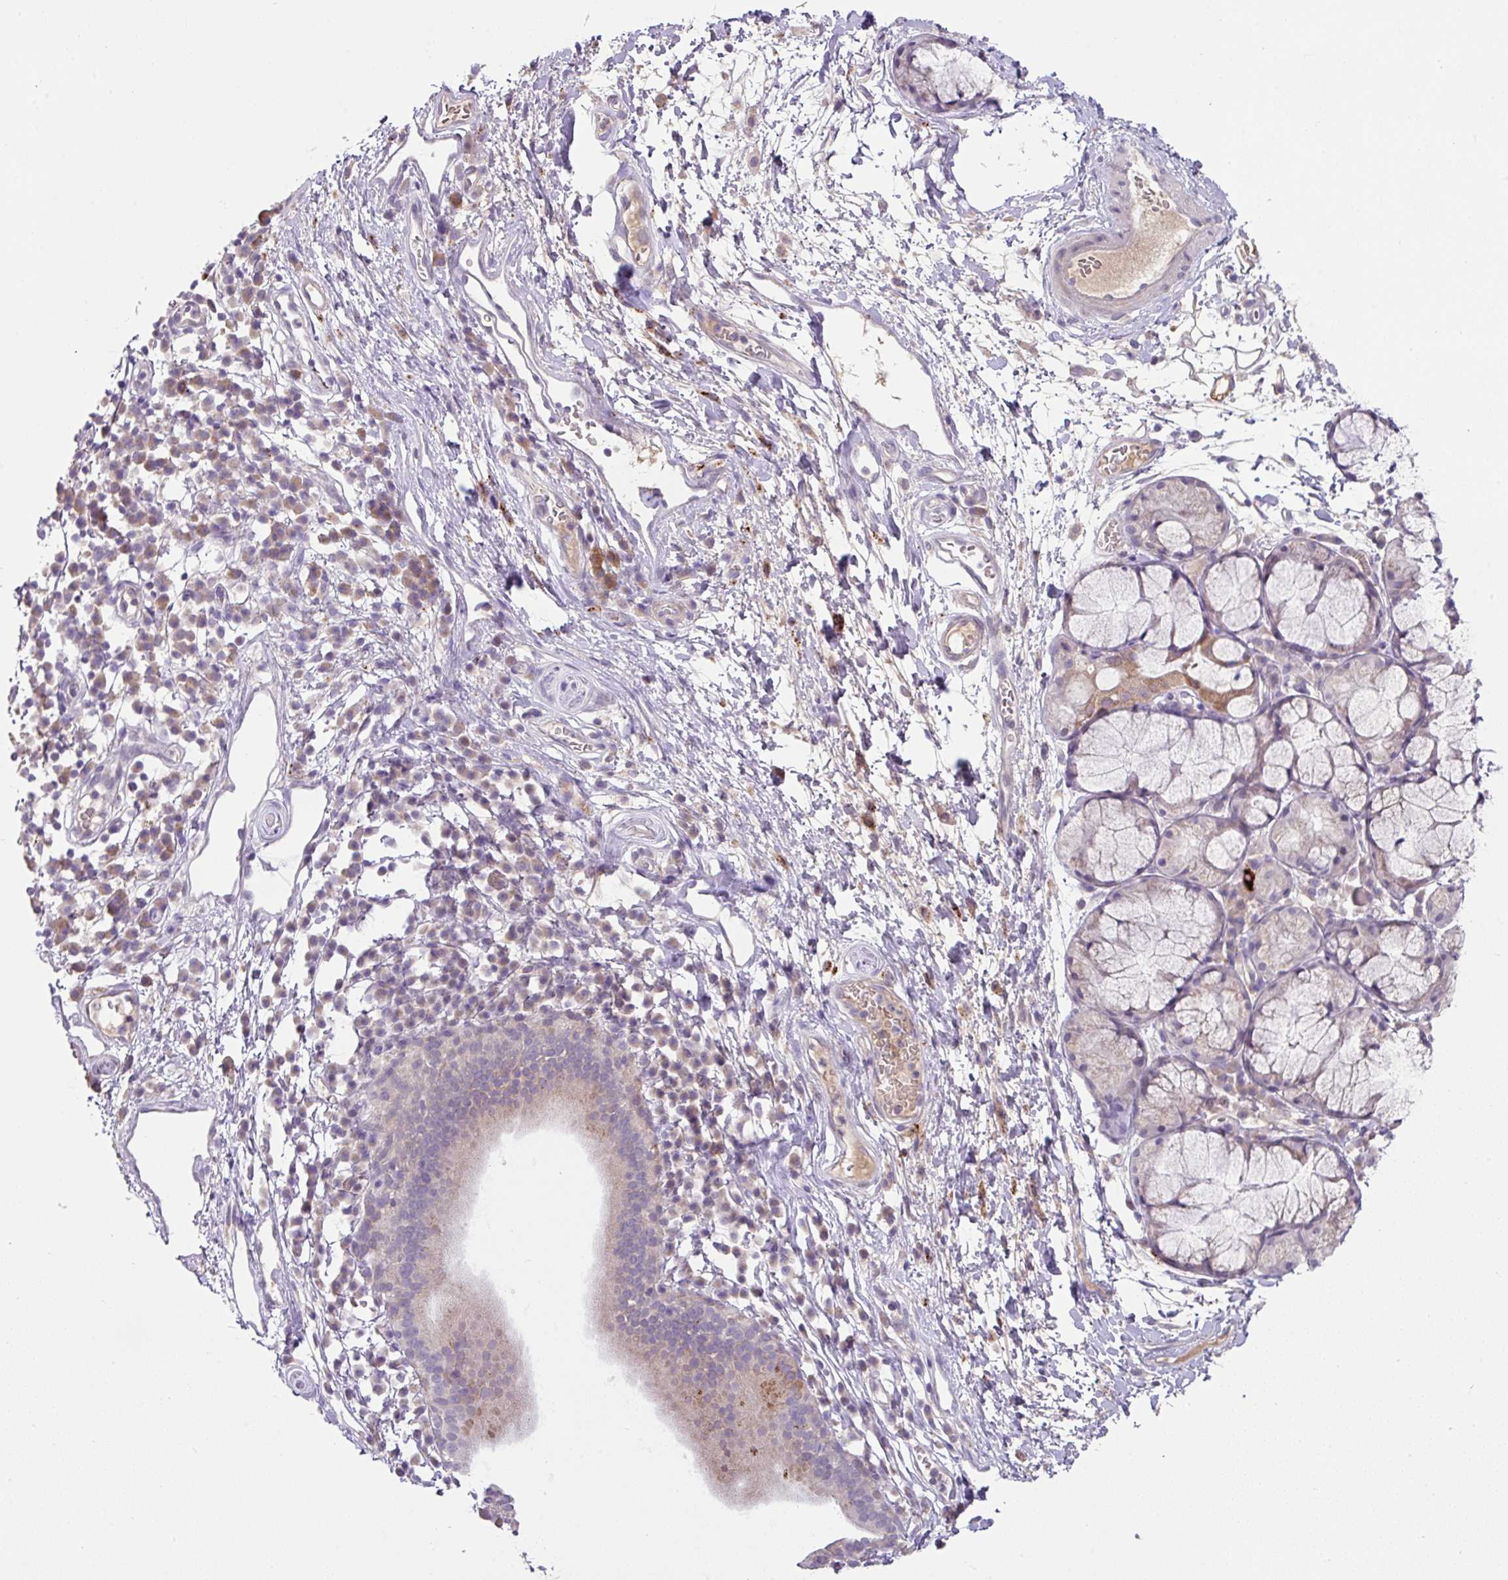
{"staining": {"intensity": "weak", "quantity": "25%-75%", "location": "cytoplasmic/membranous"}, "tissue": "nasopharynx", "cell_type": "Respiratory epithelial cells", "image_type": "normal", "snomed": [{"axis": "morphology", "description": "Normal tissue, NOS"}, {"axis": "topography", "description": "Lymph node"}, {"axis": "topography", "description": "Cartilage tissue"}, {"axis": "topography", "description": "Nasopharynx"}], "caption": "The histopathology image displays immunohistochemical staining of unremarkable nasopharynx. There is weak cytoplasmic/membranous expression is present in about 25%-75% of respiratory epithelial cells.", "gene": "PLEKHH3", "patient": {"sex": "male", "age": 63}}